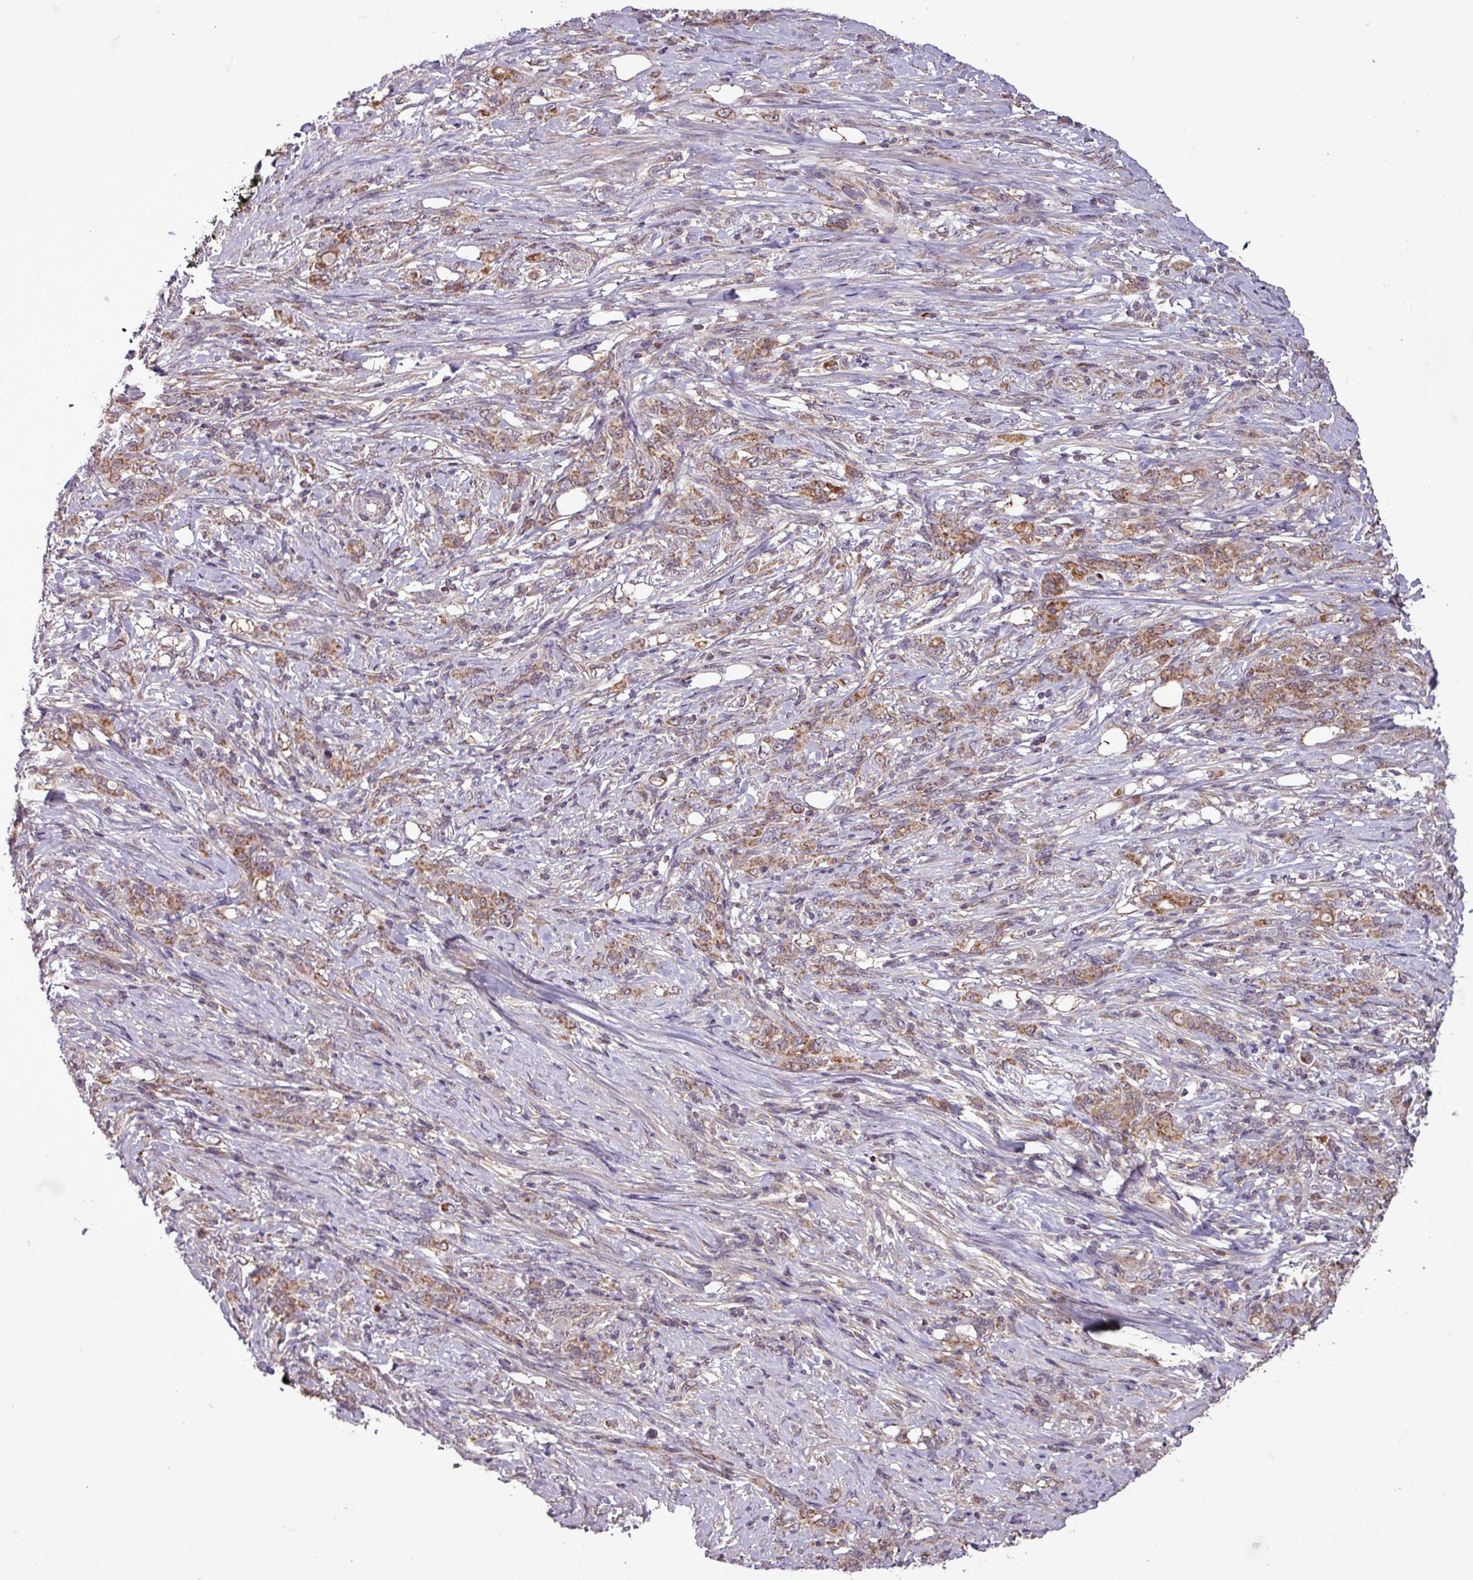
{"staining": {"intensity": "moderate", "quantity": ">75%", "location": "cytoplasmic/membranous"}, "tissue": "stomach cancer", "cell_type": "Tumor cells", "image_type": "cancer", "snomed": [{"axis": "morphology", "description": "Adenocarcinoma, NOS"}, {"axis": "topography", "description": "Stomach"}], "caption": "IHC histopathology image of stomach cancer (adenocarcinoma) stained for a protein (brown), which shows medium levels of moderate cytoplasmic/membranous expression in approximately >75% of tumor cells.", "gene": "MCTP2", "patient": {"sex": "female", "age": 79}}